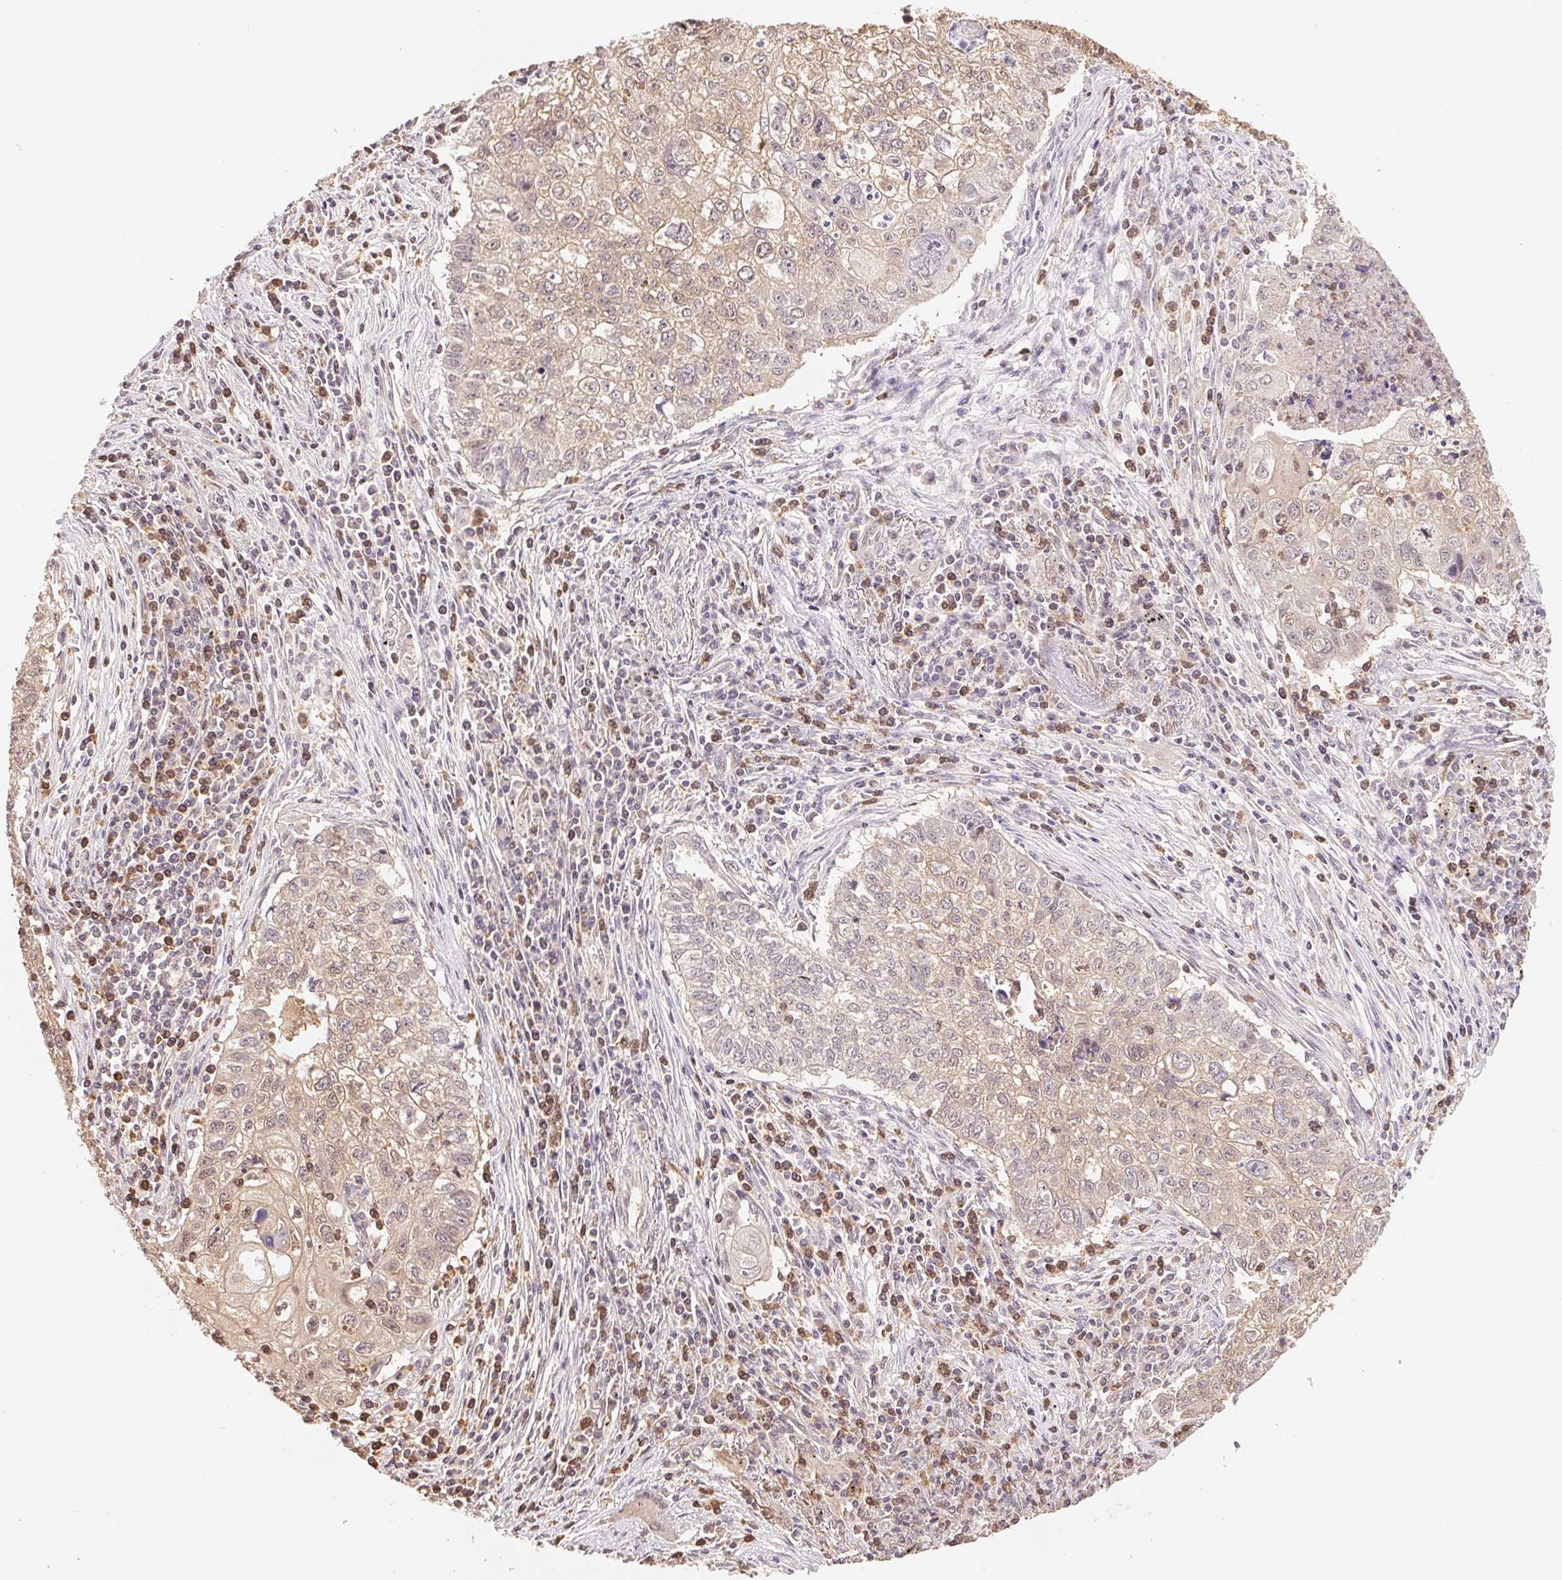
{"staining": {"intensity": "weak", "quantity": ">75%", "location": "cytoplasmic/membranous"}, "tissue": "lung cancer", "cell_type": "Tumor cells", "image_type": "cancer", "snomed": [{"axis": "morphology", "description": "Normal morphology"}, {"axis": "morphology", "description": "Aneuploidy"}, {"axis": "morphology", "description": "Squamous cell carcinoma, NOS"}, {"axis": "topography", "description": "Lymph node"}, {"axis": "topography", "description": "Lung"}], "caption": "Protein expression analysis of human lung squamous cell carcinoma reveals weak cytoplasmic/membranous staining in approximately >75% of tumor cells. The staining was performed using DAB to visualize the protein expression in brown, while the nuclei were stained in blue with hematoxylin (Magnification: 20x).", "gene": "CDC123", "patient": {"sex": "female", "age": 76}}